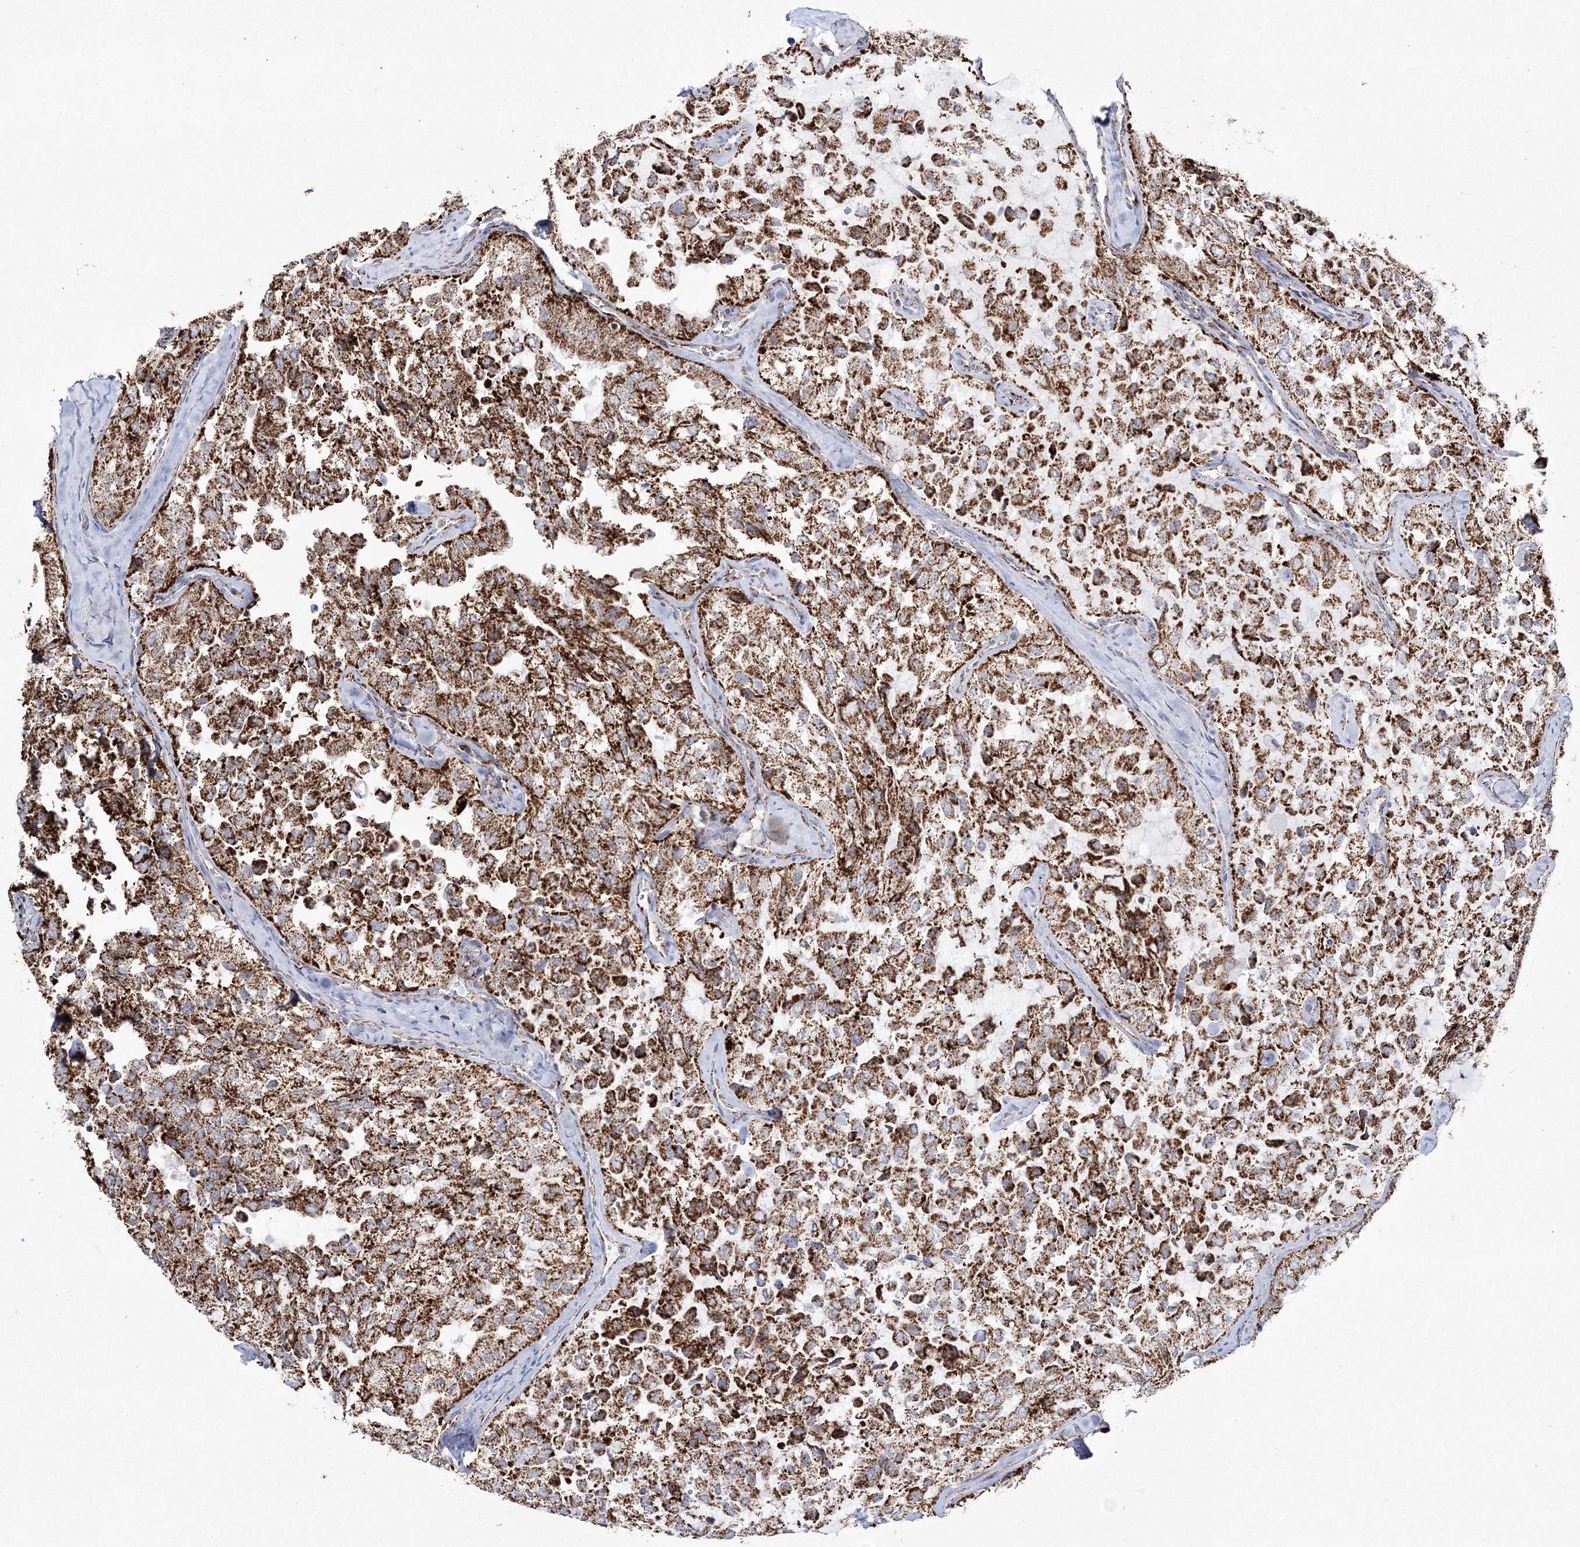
{"staining": {"intensity": "strong", "quantity": ">75%", "location": "cytoplasmic/membranous"}, "tissue": "thyroid cancer", "cell_type": "Tumor cells", "image_type": "cancer", "snomed": [{"axis": "morphology", "description": "Follicular adenoma carcinoma, NOS"}, {"axis": "topography", "description": "Thyroid gland"}], "caption": "Thyroid follicular adenoma carcinoma was stained to show a protein in brown. There is high levels of strong cytoplasmic/membranous expression in approximately >75% of tumor cells.", "gene": "HIBCH", "patient": {"sex": "male", "age": 75}}